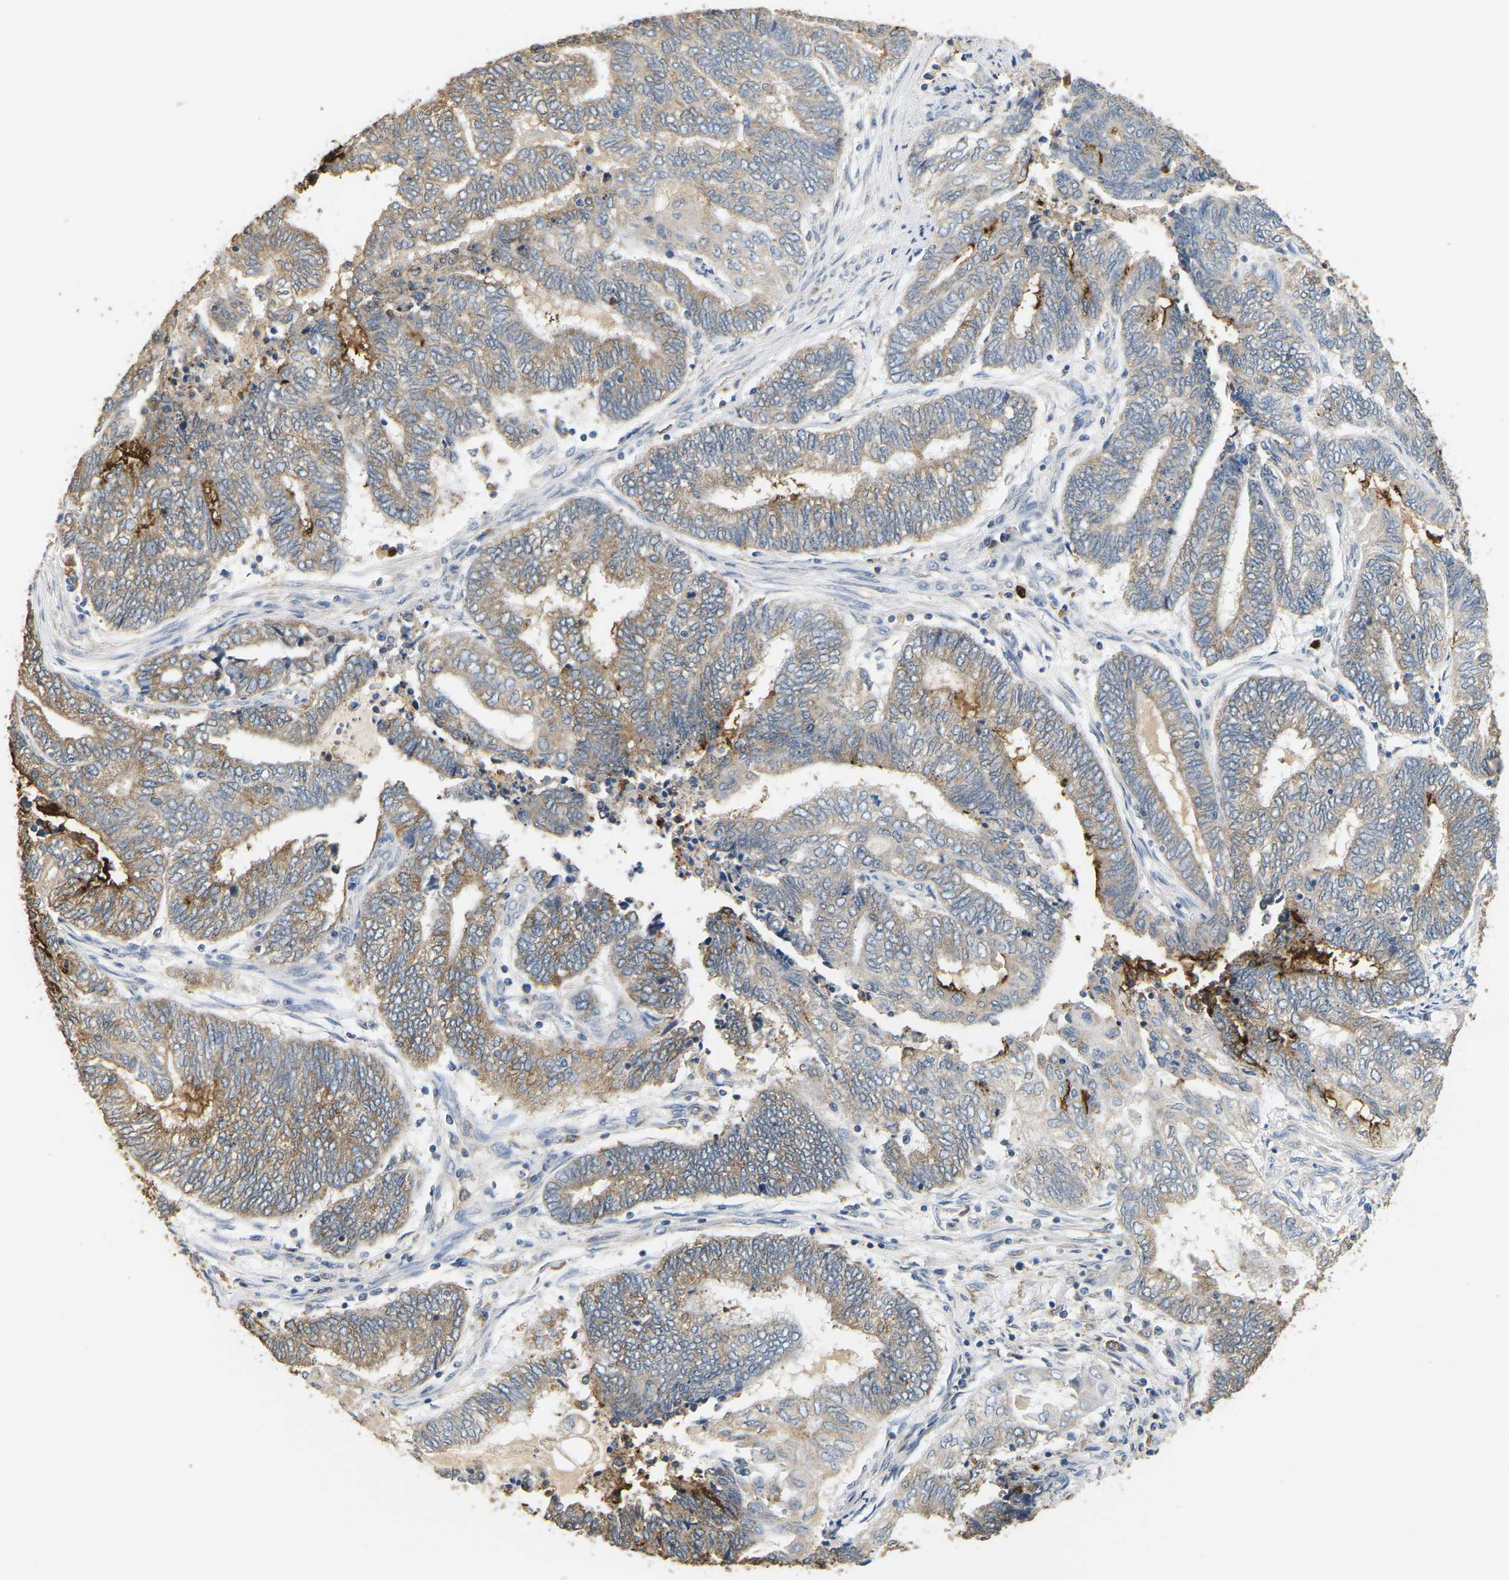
{"staining": {"intensity": "weak", "quantity": ">75%", "location": "cytoplasmic/membranous"}, "tissue": "endometrial cancer", "cell_type": "Tumor cells", "image_type": "cancer", "snomed": [{"axis": "morphology", "description": "Adenocarcinoma, NOS"}, {"axis": "topography", "description": "Uterus"}, {"axis": "topography", "description": "Endometrium"}], "caption": "Human adenocarcinoma (endometrial) stained with a brown dye reveals weak cytoplasmic/membranous positive expression in about >75% of tumor cells.", "gene": "ADM", "patient": {"sex": "female", "age": 70}}